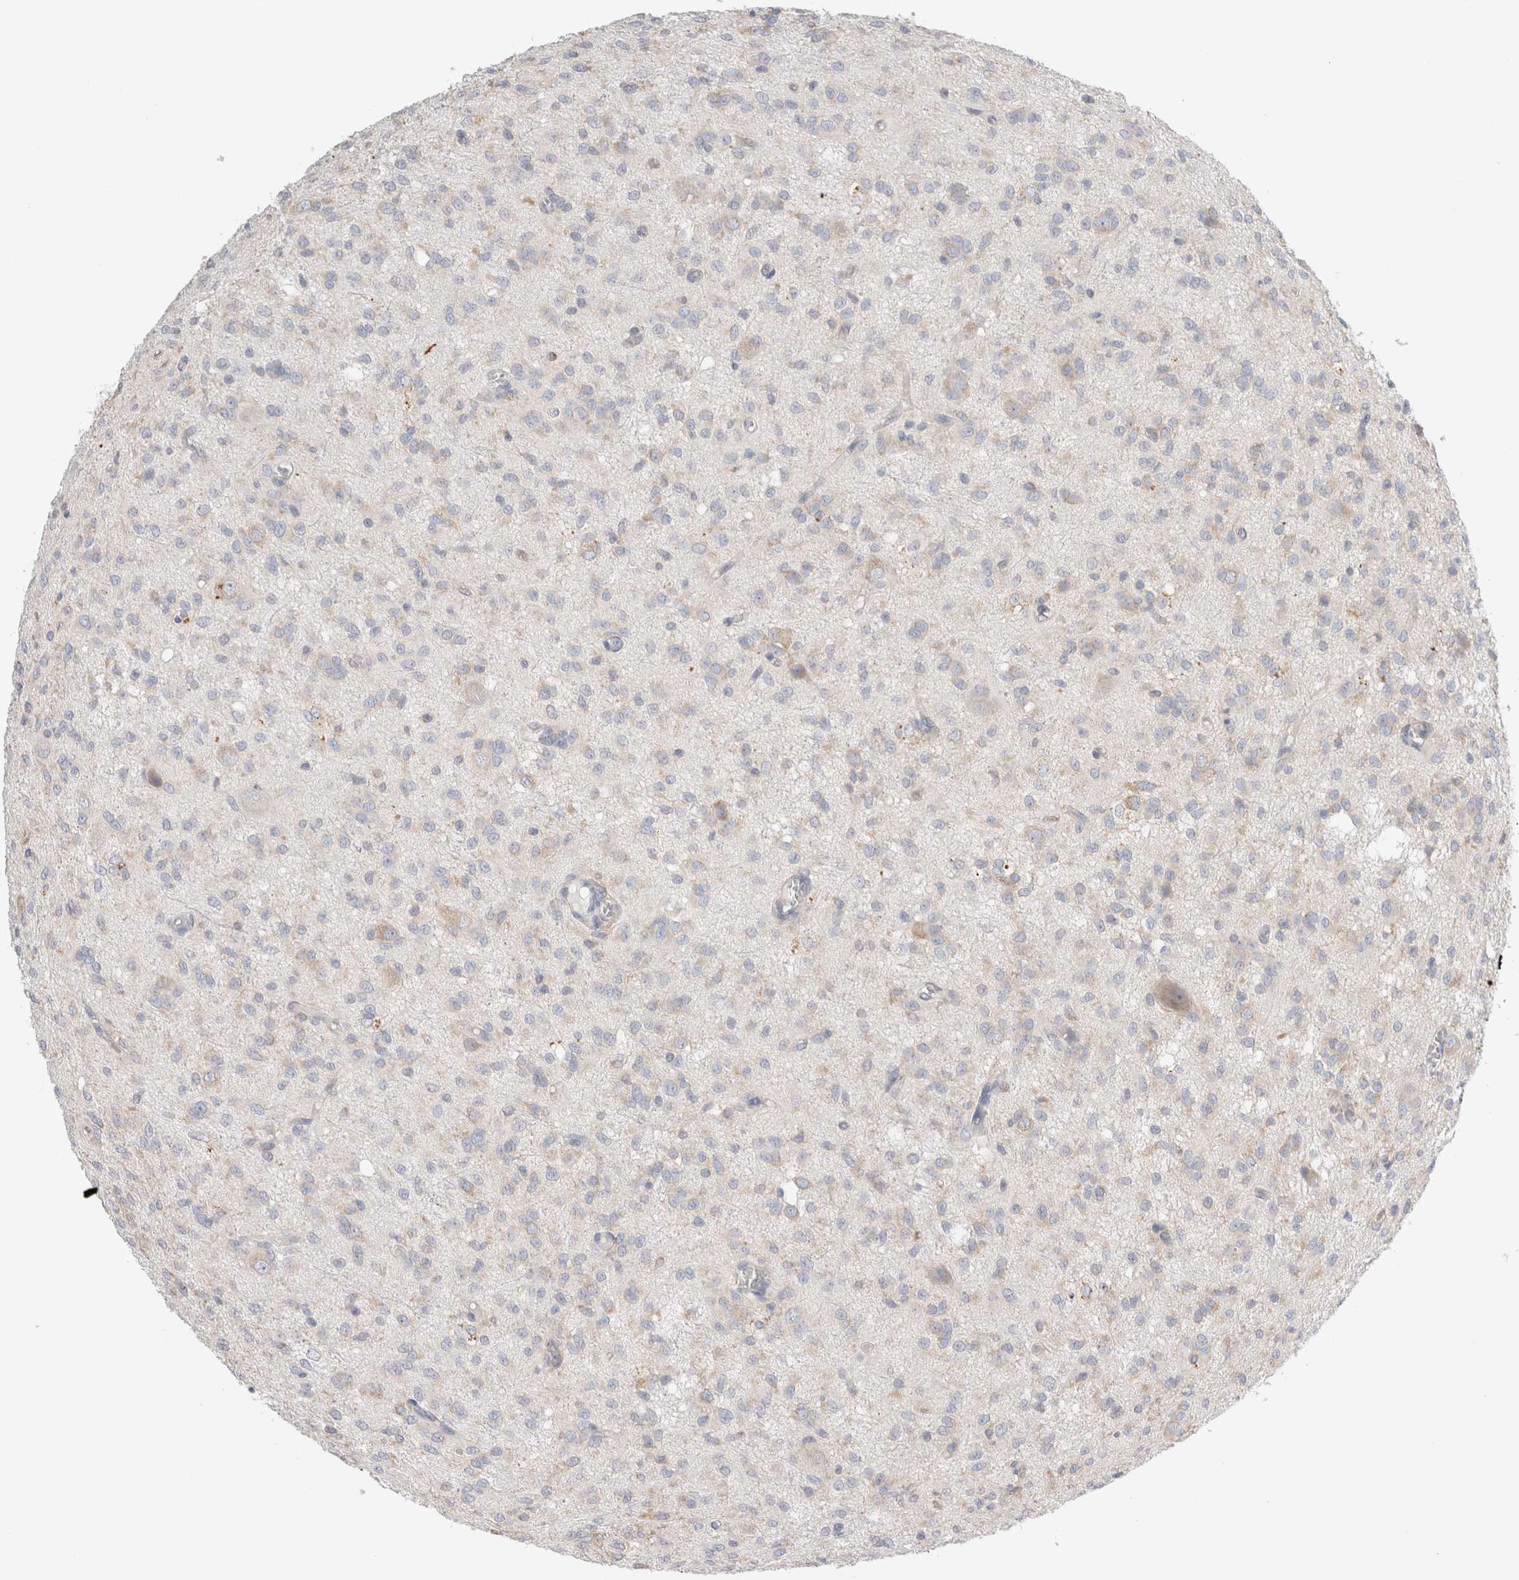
{"staining": {"intensity": "weak", "quantity": "<25%", "location": "cytoplasmic/membranous"}, "tissue": "glioma", "cell_type": "Tumor cells", "image_type": "cancer", "snomed": [{"axis": "morphology", "description": "Glioma, malignant, High grade"}, {"axis": "topography", "description": "Brain"}], "caption": "Human malignant glioma (high-grade) stained for a protein using immunohistochemistry (IHC) reveals no expression in tumor cells.", "gene": "ZNF23", "patient": {"sex": "female", "age": 59}}